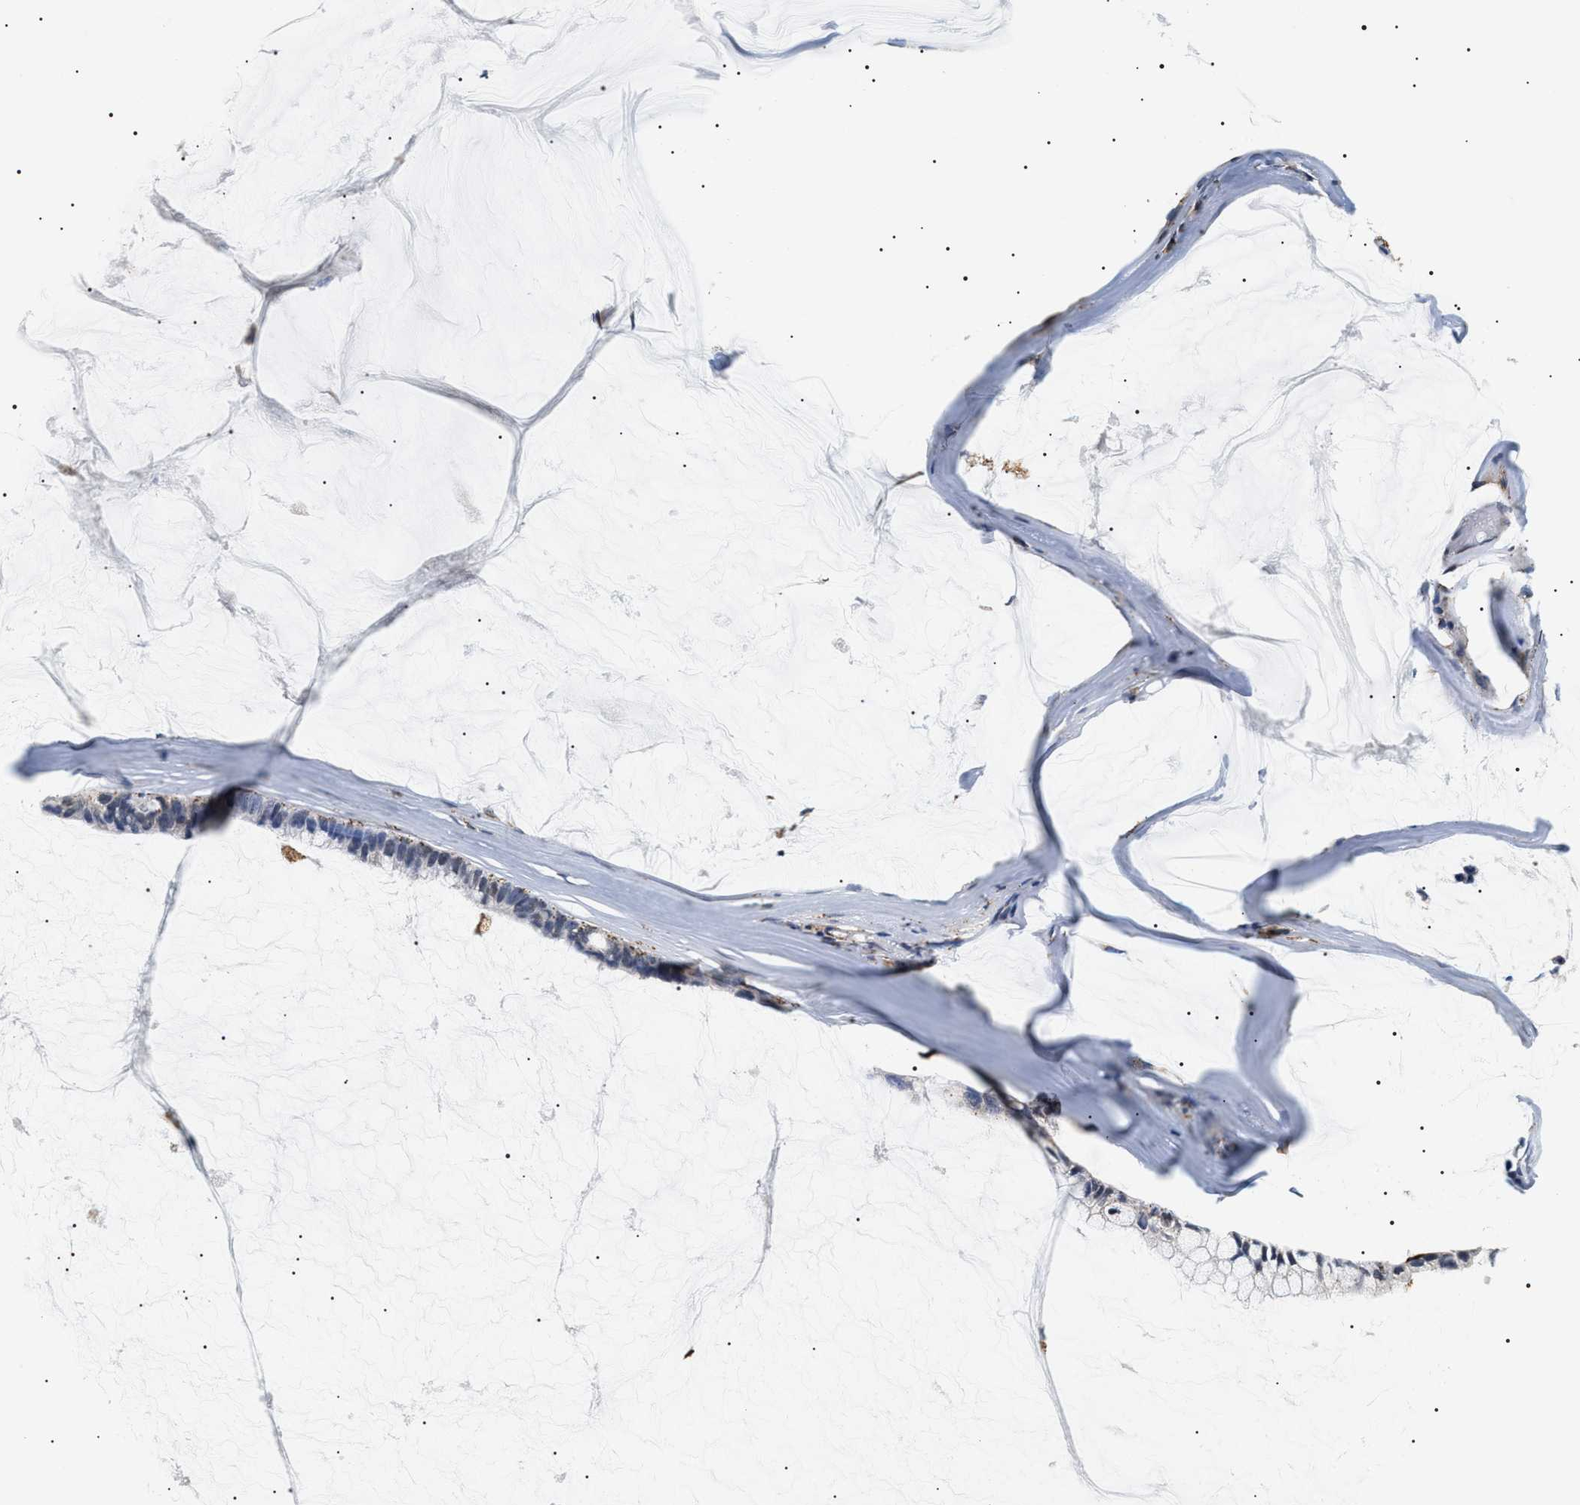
{"staining": {"intensity": "weak", "quantity": "<25%", "location": "cytoplasmic/membranous"}, "tissue": "ovarian cancer", "cell_type": "Tumor cells", "image_type": "cancer", "snomed": [{"axis": "morphology", "description": "Cystadenocarcinoma, mucinous, NOS"}, {"axis": "topography", "description": "Ovary"}], "caption": "Immunohistochemistry (IHC) photomicrograph of ovarian cancer (mucinous cystadenocarcinoma) stained for a protein (brown), which shows no positivity in tumor cells.", "gene": "HSD17B11", "patient": {"sex": "female", "age": 39}}